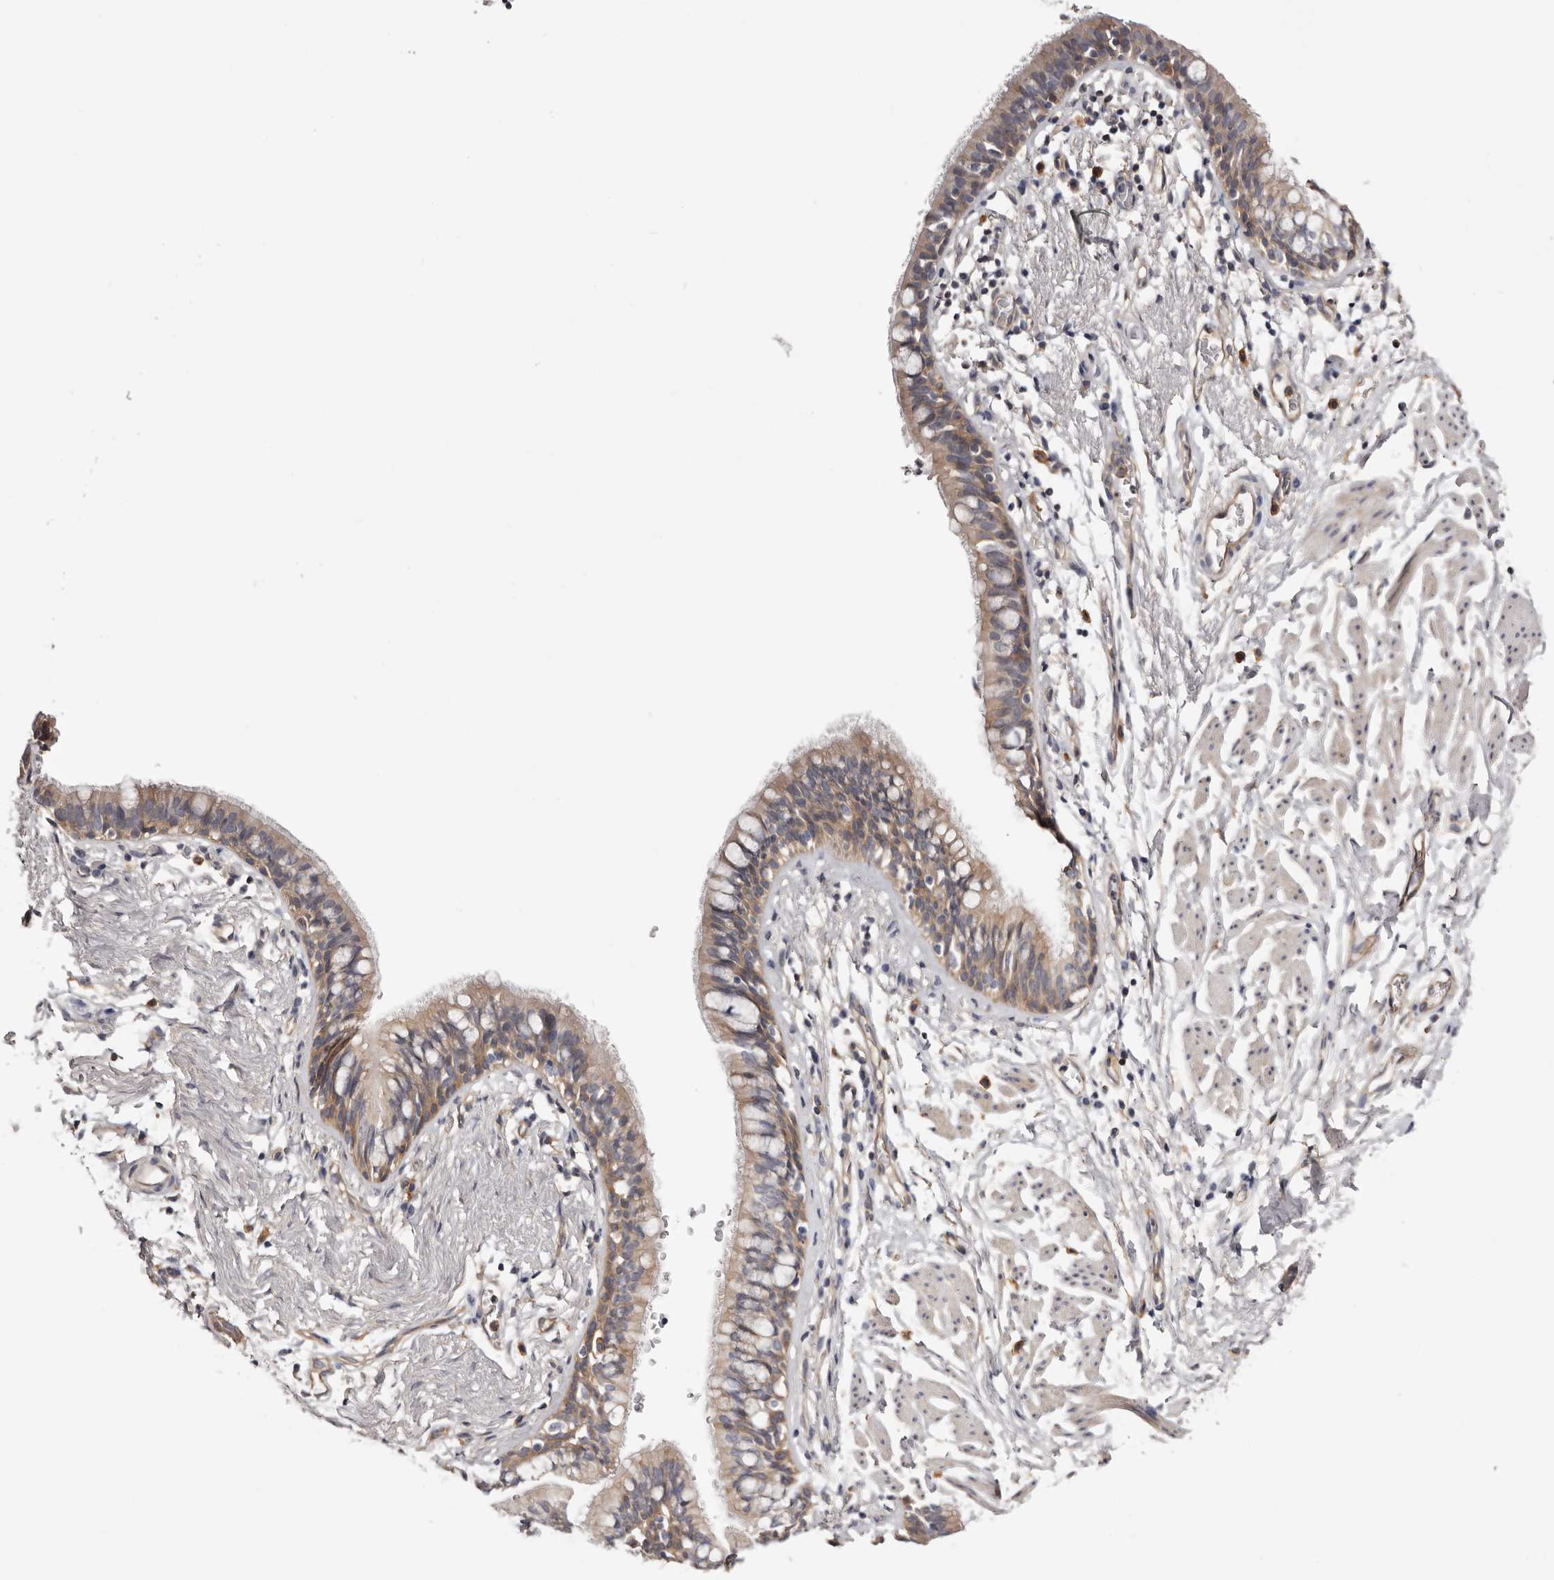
{"staining": {"intensity": "weak", "quantity": ">75%", "location": "cytoplasmic/membranous"}, "tissue": "bronchus", "cell_type": "Respiratory epithelial cells", "image_type": "normal", "snomed": [{"axis": "morphology", "description": "Normal tissue, NOS"}, {"axis": "topography", "description": "Cartilage tissue"}, {"axis": "topography", "description": "Bronchus"}], "caption": "About >75% of respiratory epithelial cells in benign human bronchus show weak cytoplasmic/membranous protein expression as visualized by brown immunohistochemical staining.", "gene": "DMRT2", "patient": {"sex": "female", "age": 36}}